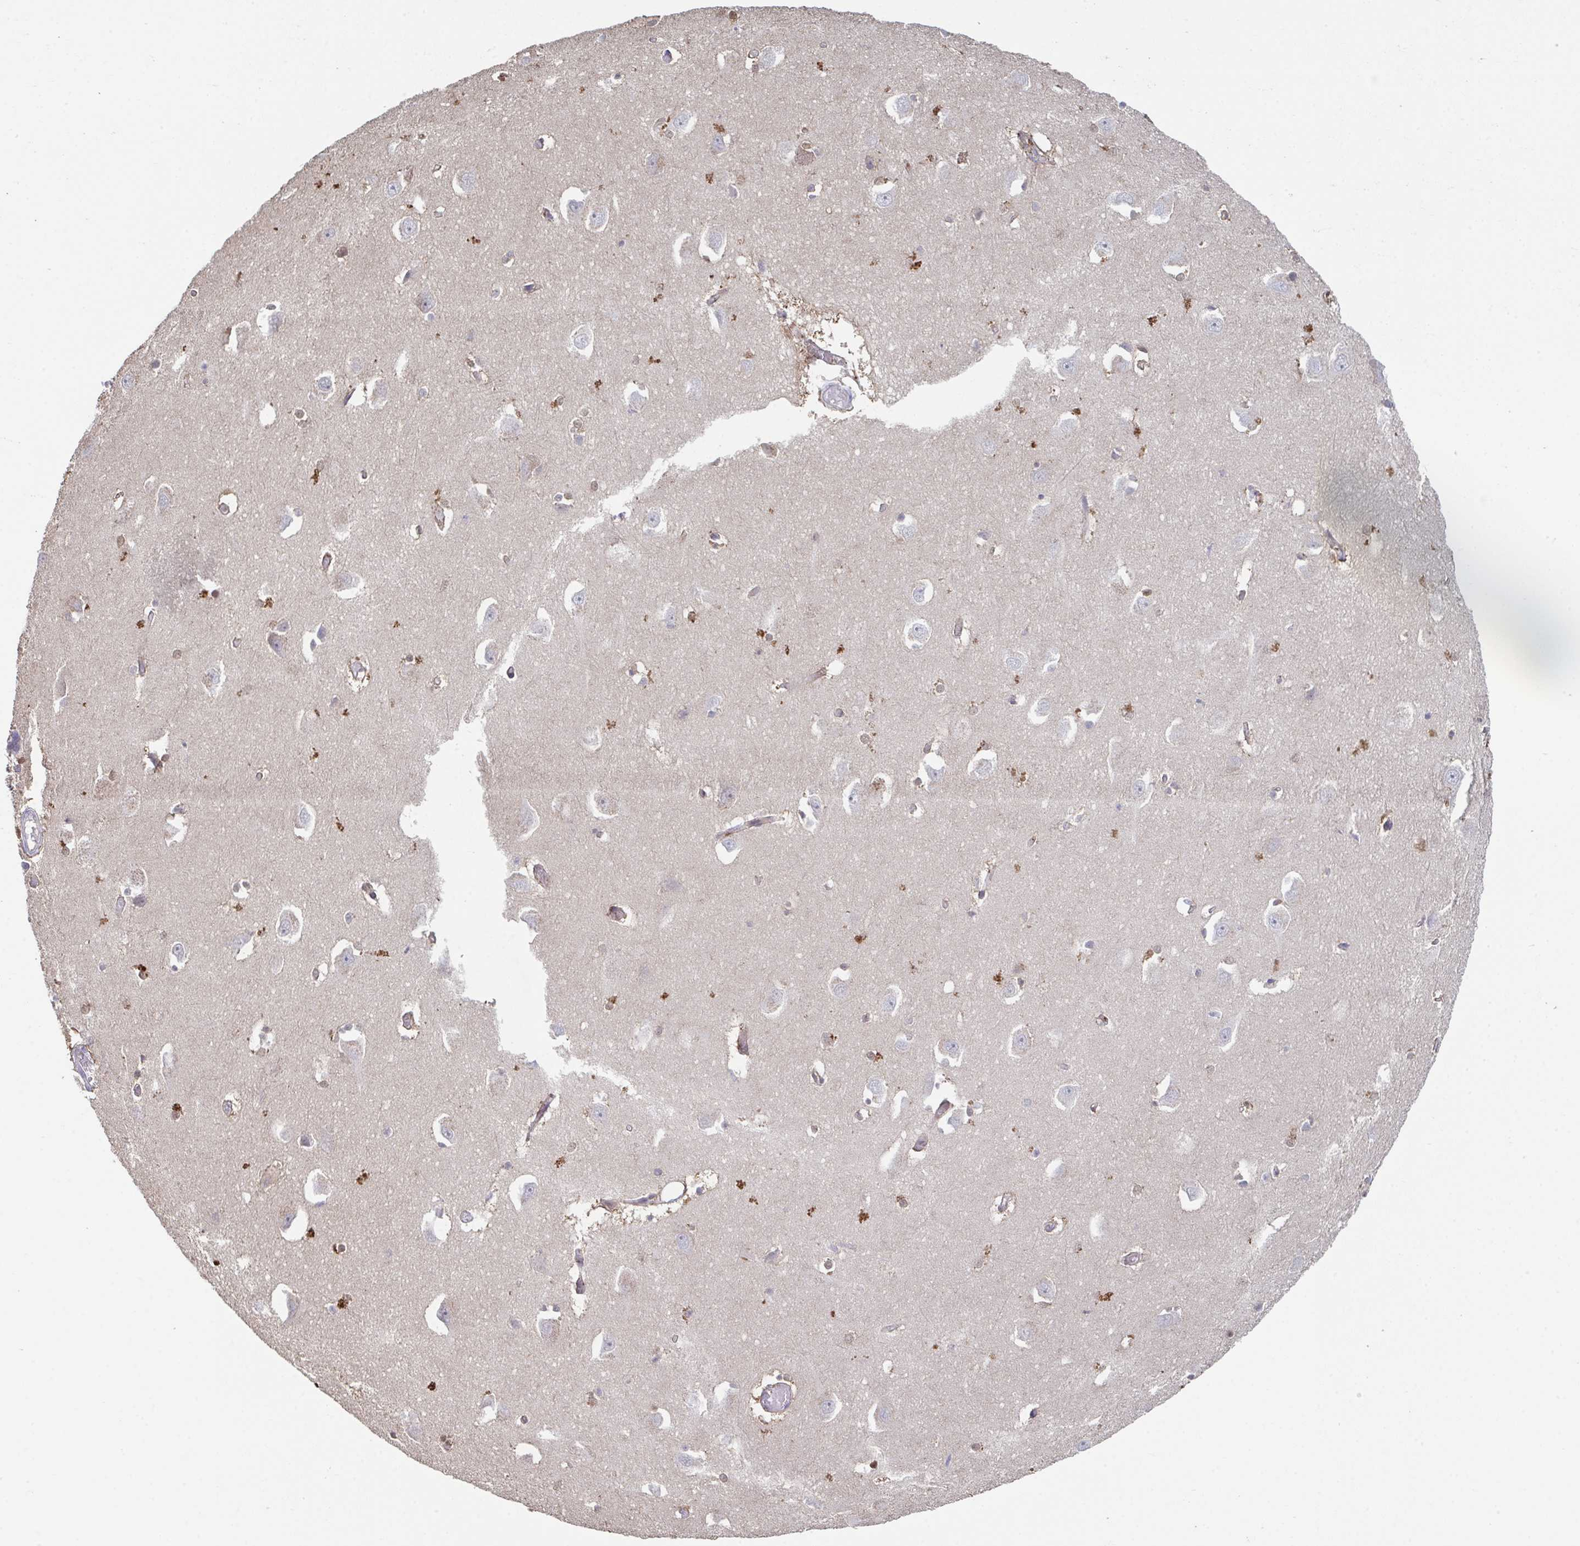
{"staining": {"intensity": "weak", "quantity": "<25%", "location": "cytoplasmic/membranous"}, "tissue": "caudate", "cell_type": "Glial cells", "image_type": "normal", "snomed": [{"axis": "morphology", "description": "Normal tissue, NOS"}, {"axis": "topography", "description": "Lateral ventricle wall"}, {"axis": "topography", "description": "Hippocampus"}], "caption": "This image is of normal caudate stained with immunohistochemistry (IHC) to label a protein in brown with the nuclei are counter-stained blue. There is no positivity in glial cells.", "gene": "ACD", "patient": {"sex": "female", "age": 63}}